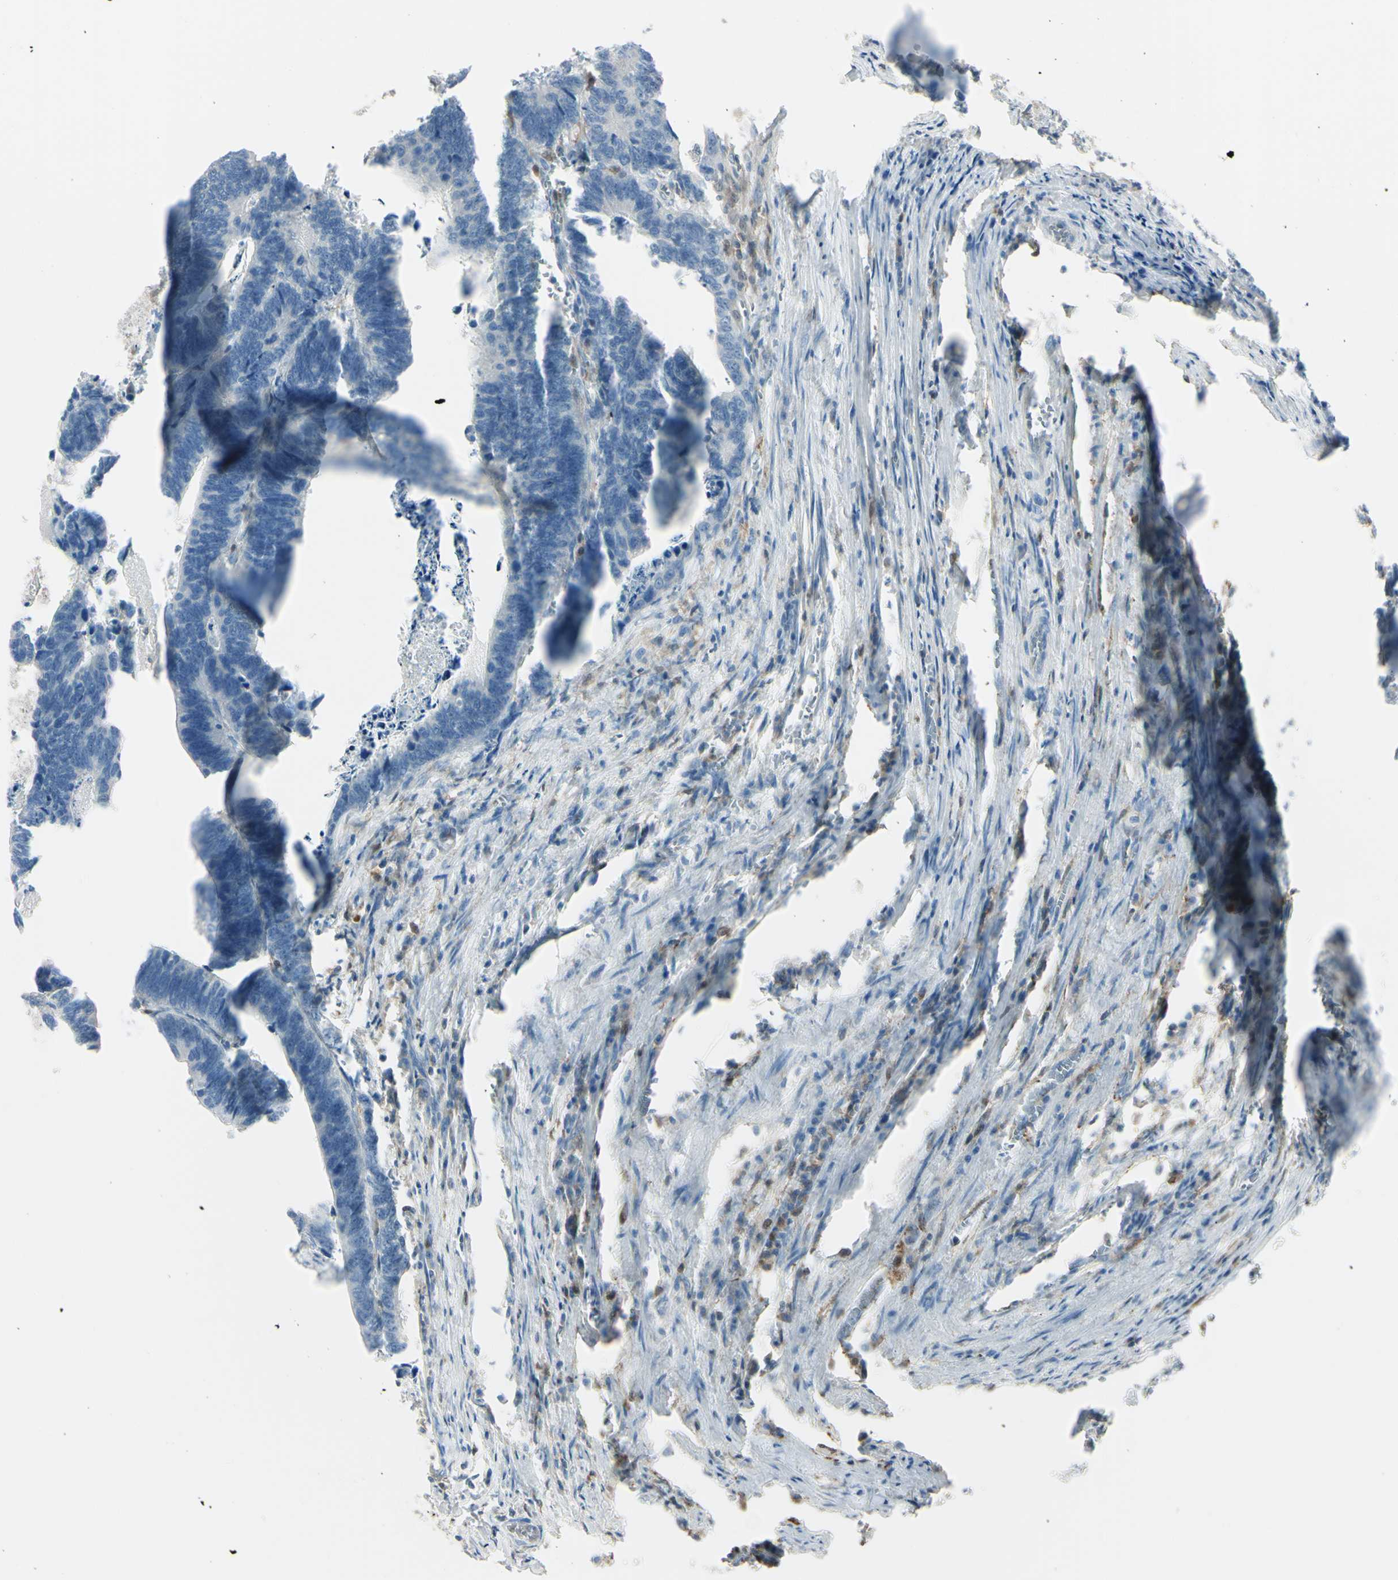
{"staining": {"intensity": "negative", "quantity": "none", "location": "none"}, "tissue": "colorectal cancer", "cell_type": "Tumor cells", "image_type": "cancer", "snomed": [{"axis": "morphology", "description": "Adenocarcinoma, NOS"}, {"axis": "topography", "description": "Colon"}], "caption": "Colorectal adenocarcinoma stained for a protein using IHC exhibits no expression tumor cells.", "gene": "CYRIB", "patient": {"sex": "male", "age": 72}}